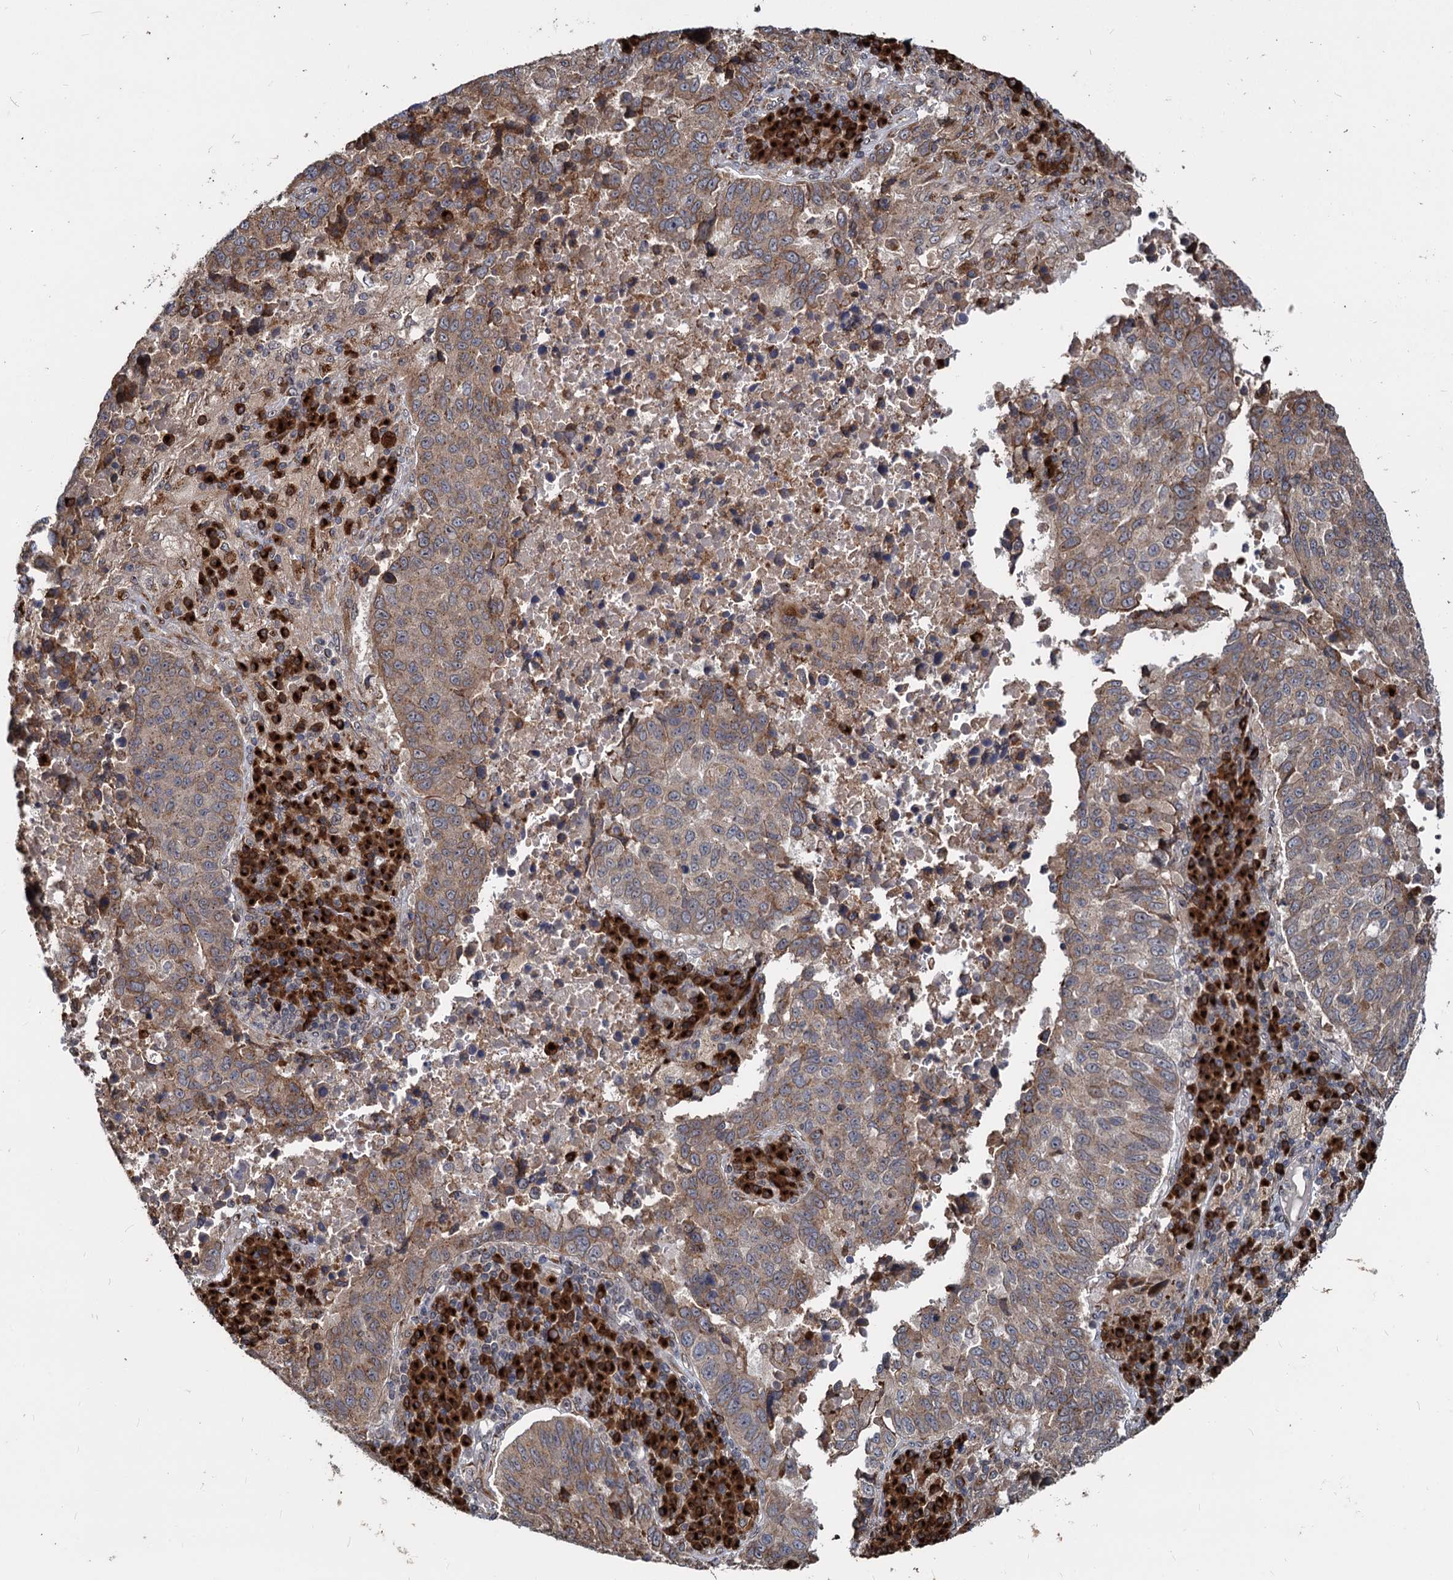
{"staining": {"intensity": "moderate", "quantity": "25%-75%", "location": "cytoplasmic/membranous"}, "tissue": "lung cancer", "cell_type": "Tumor cells", "image_type": "cancer", "snomed": [{"axis": "morphology", "description": "Squamous cell carcinoma, NOS"}, {"axis": "topography", "description": "Lung"}], "caption": "Immunohistochemical staining of human lung cancer (squamous cell carcinoma) reveals medium levels of moderate cytoplasmic/membranous protein expression in approximately 25%-75% of tumor cells.", "gene": "SAAL1", "patient": {"sex": "male", "age": 73}}